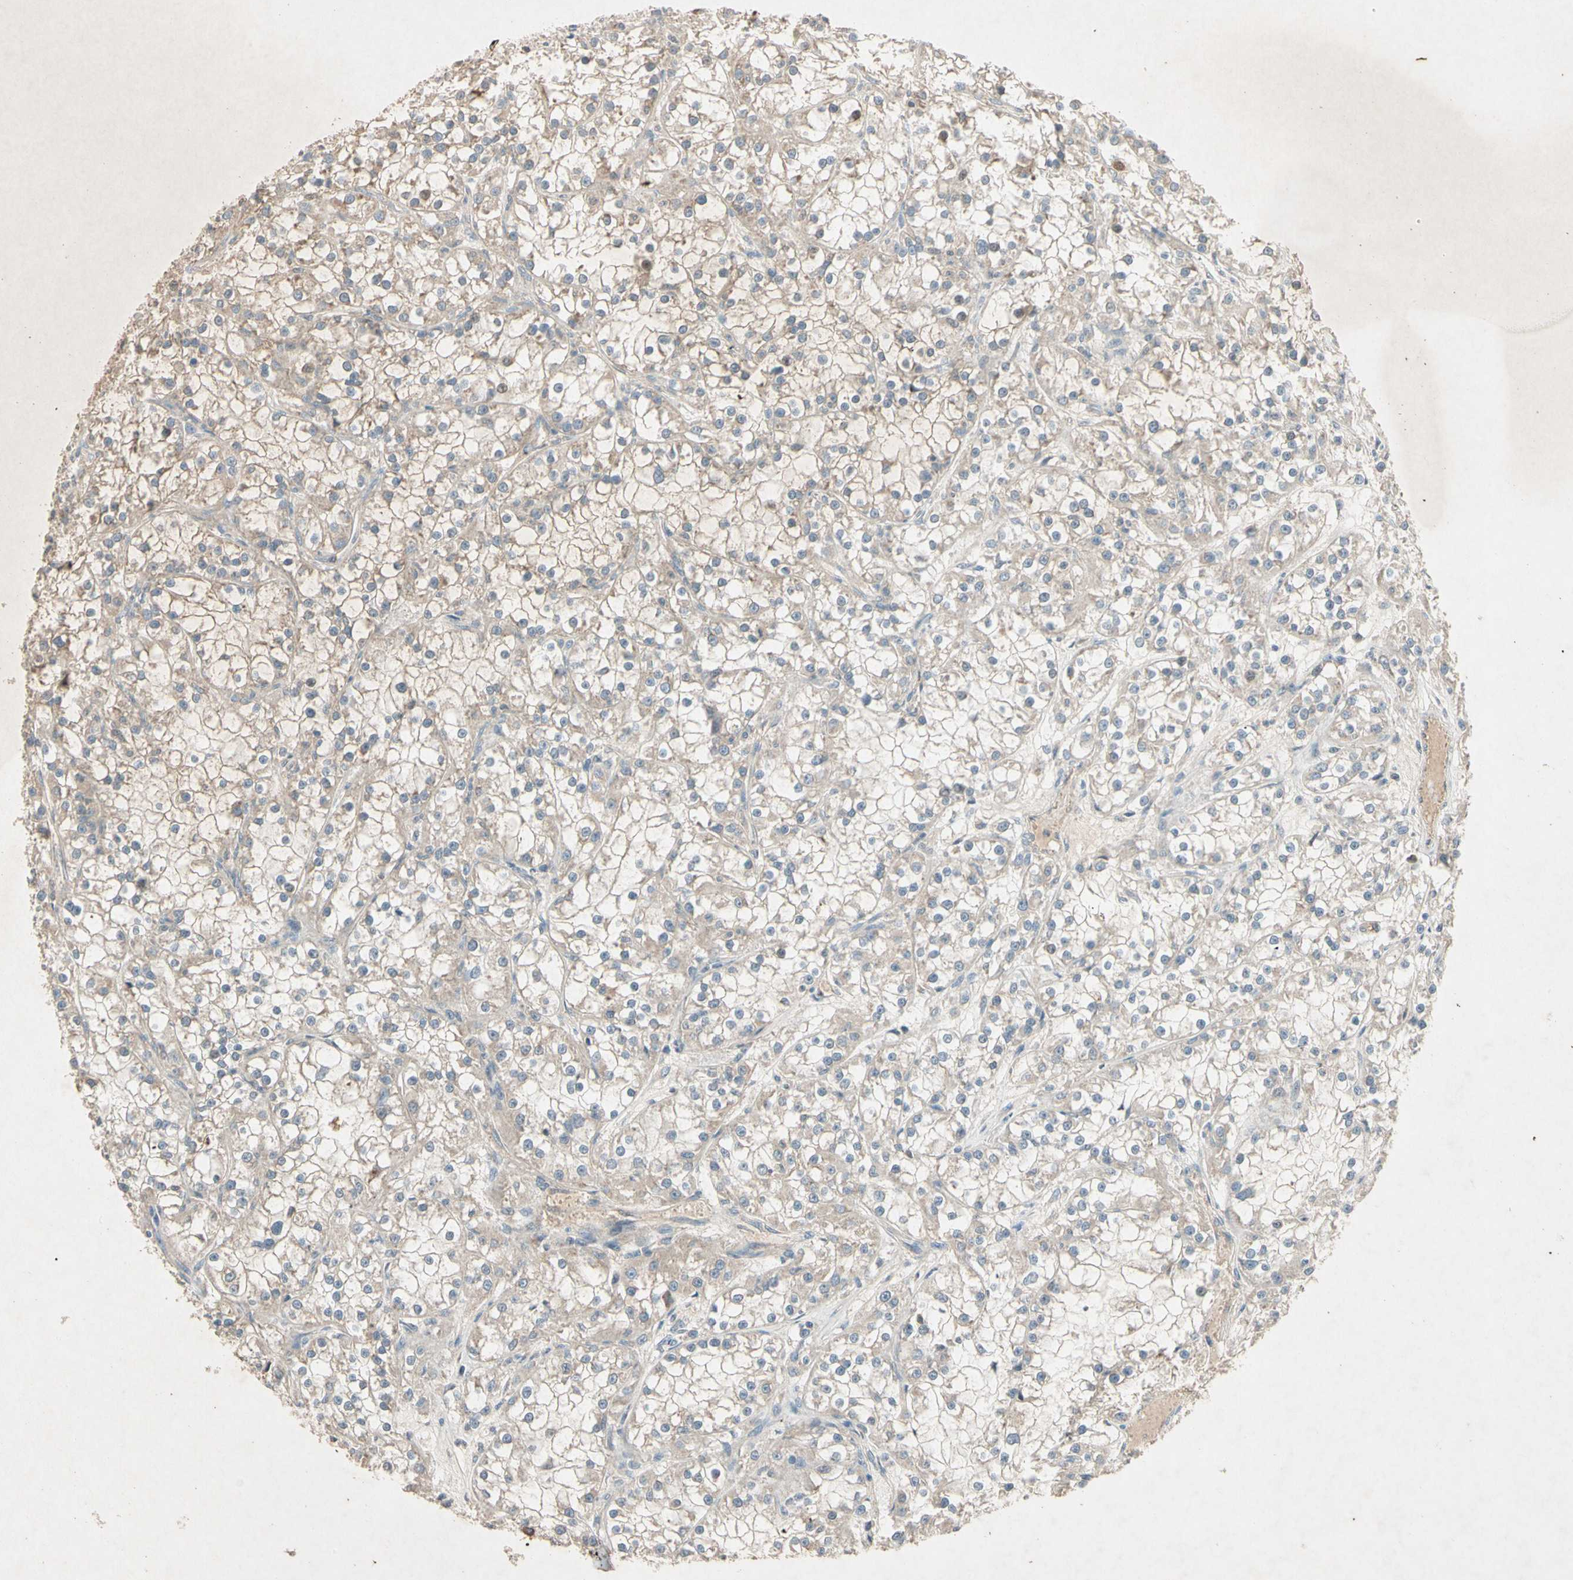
{"staining": {"intensity": "weak", "quantity": "25%-75%", "location": "cytoplasmic/membranous"}, "tissue": "renal cancer", "cell_type": "Tumor cells", "image_type": "cancer", "snomed": [{"axis": "morphology", "description": "Adenocarcinoma, NOS"}, {"axis": "topography", "description": "Kidney"}], "caption": "The micrograph exhibits staining of renal cancer, revealing weak cytoplasmic/membranous protein expression (brown color) within tumor cells.", "gene": "GPLD1", "patient": {"sex": "female", "age": 52}}